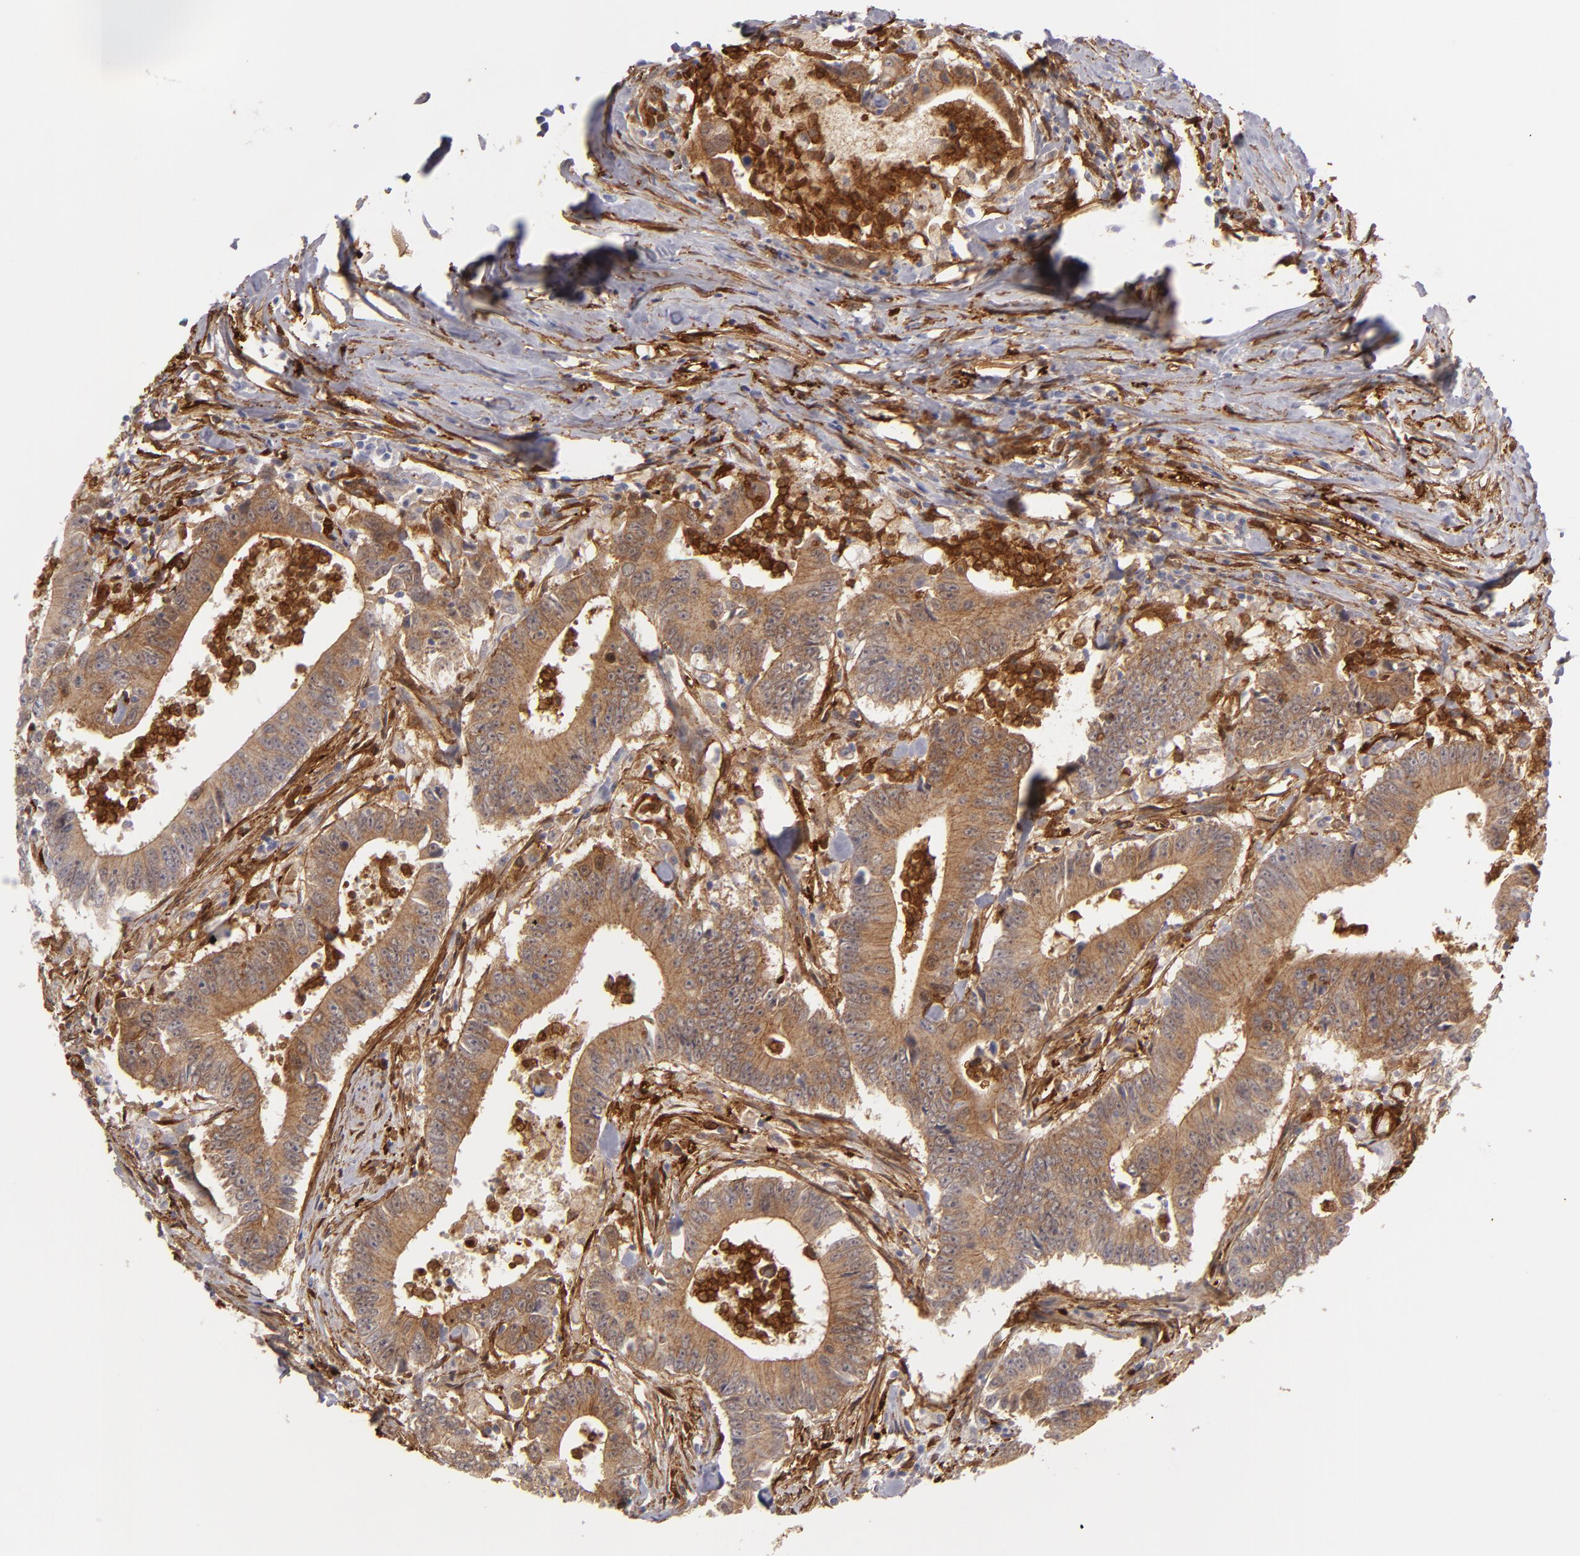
{"staining": {"intensity": "moderate", "quantity": ">75%", "location": "cytoplasmic/membranous"}, "tissue": "colorectal cancer", "cell_type": "Tumor cells", "image_type": "cancer", "snomed": [{"axis": "morphology", "description": "Adenocarcinoma, NOS"}, {"axis": "topography", "description": "Colon"}], "caption": "Immunohistochemical staining of colorectal cancer (adenocarcinoma) displays medium levels of moderate cytoplasmic/membranous protein positivity in approximately >75% of tumor cells. The staining was performed using DAB, with brown indicating positive protein expression. Nuclei are stained blue with hematoxylin.", "gene": "VCL", "patient": {"sex": "male", "age": 55}}